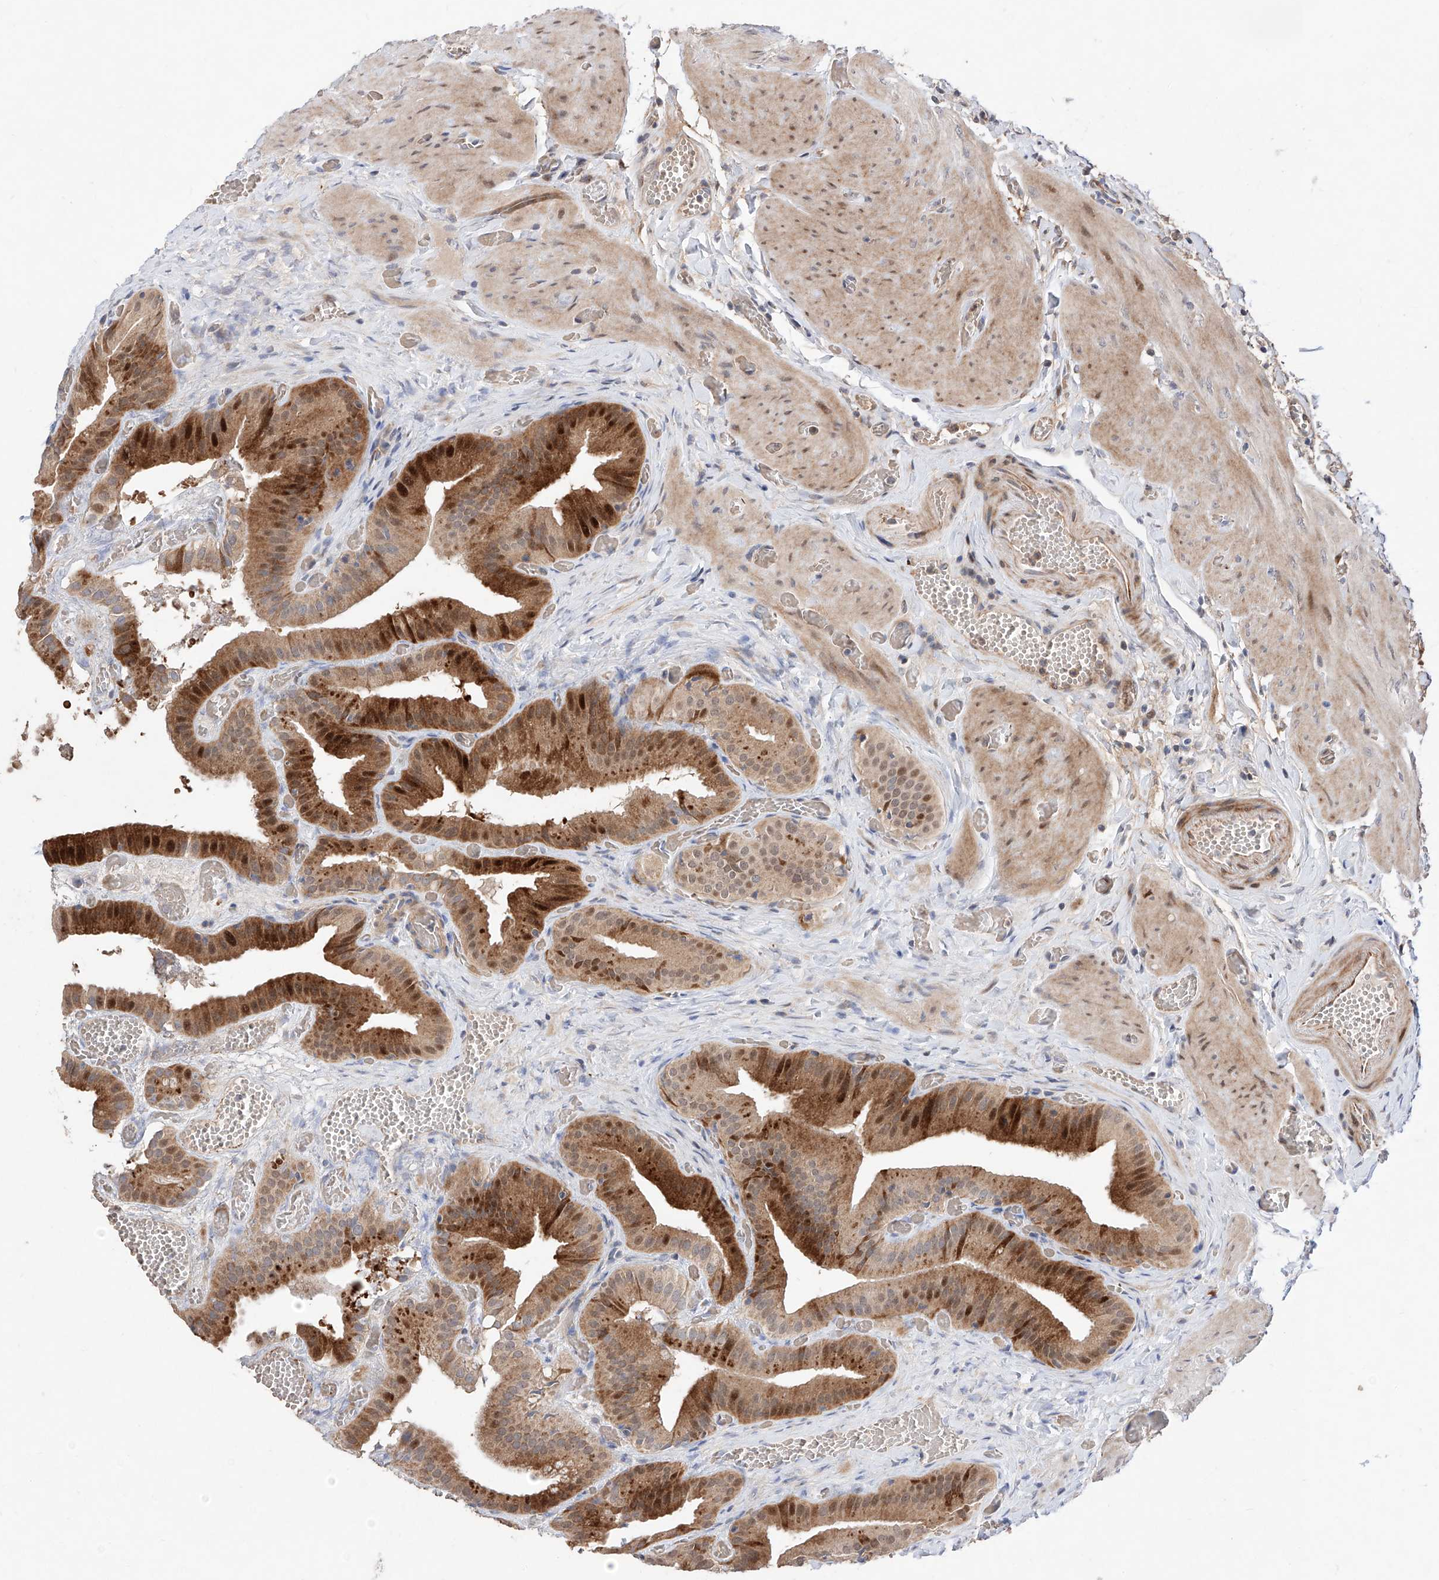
{"staining": {"intensity": "strong", "quantity": ">75%", "location": "cytoplasmic/membranous,nuclear"}, "tissue": "gallbladder", "cell_type": "Glandular cells", "image_type": "normal", "snomed": [{"axis": "morphology", "description": "Normal tissue, NOS"}, {"axis": "topography", "description": "Gallbladder"}], "caption": "The photomicrograph reveals staining of normal gallbladder, revealing strong cytoplasmic/membranous,nuclear protein expression (brown color) within glandular cells. Ihc stains the protein of interest in brown and the nuclei are stained blue.", "gene": "FUCA2", "patient": {"sex": "female", "age": 64}}